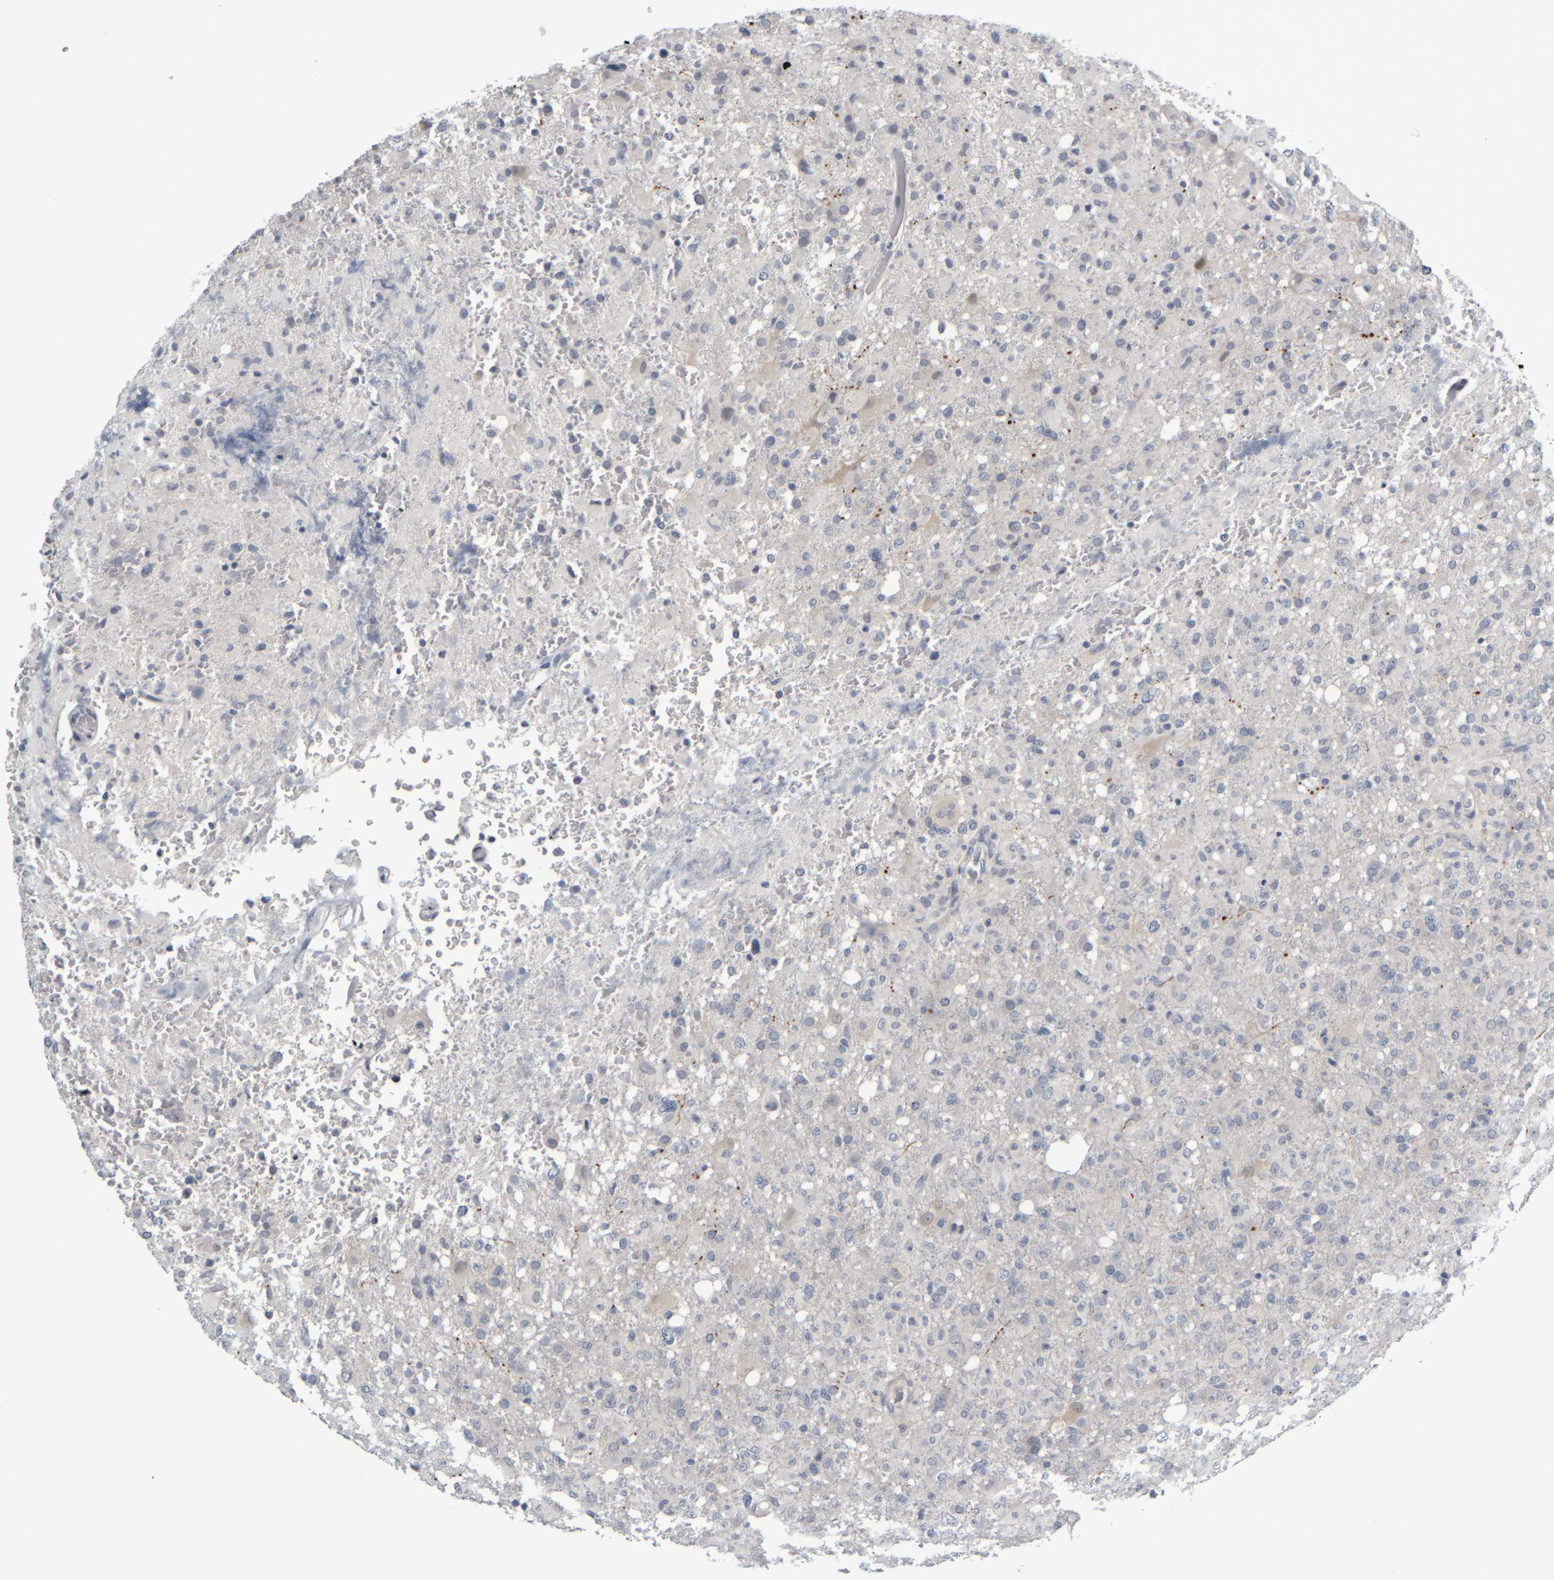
{"staining": {"intensity": "negative", "quantity": "none", "location": "none"}, "tissue": "glioma", "cell_type": "Tumor cells", "image_type": "cancer", "snomed": [{"axis": "morphology", "description": "Glioma, malignant, High grade"}, {"axis": "topography", "description": "Brain"}], "caption": "Immunohistochemical staining of glioma exhibits no significant positivity in tumor cells.", "gene": "COL14A1", "patient": {"sex": "female", "age": 57}}